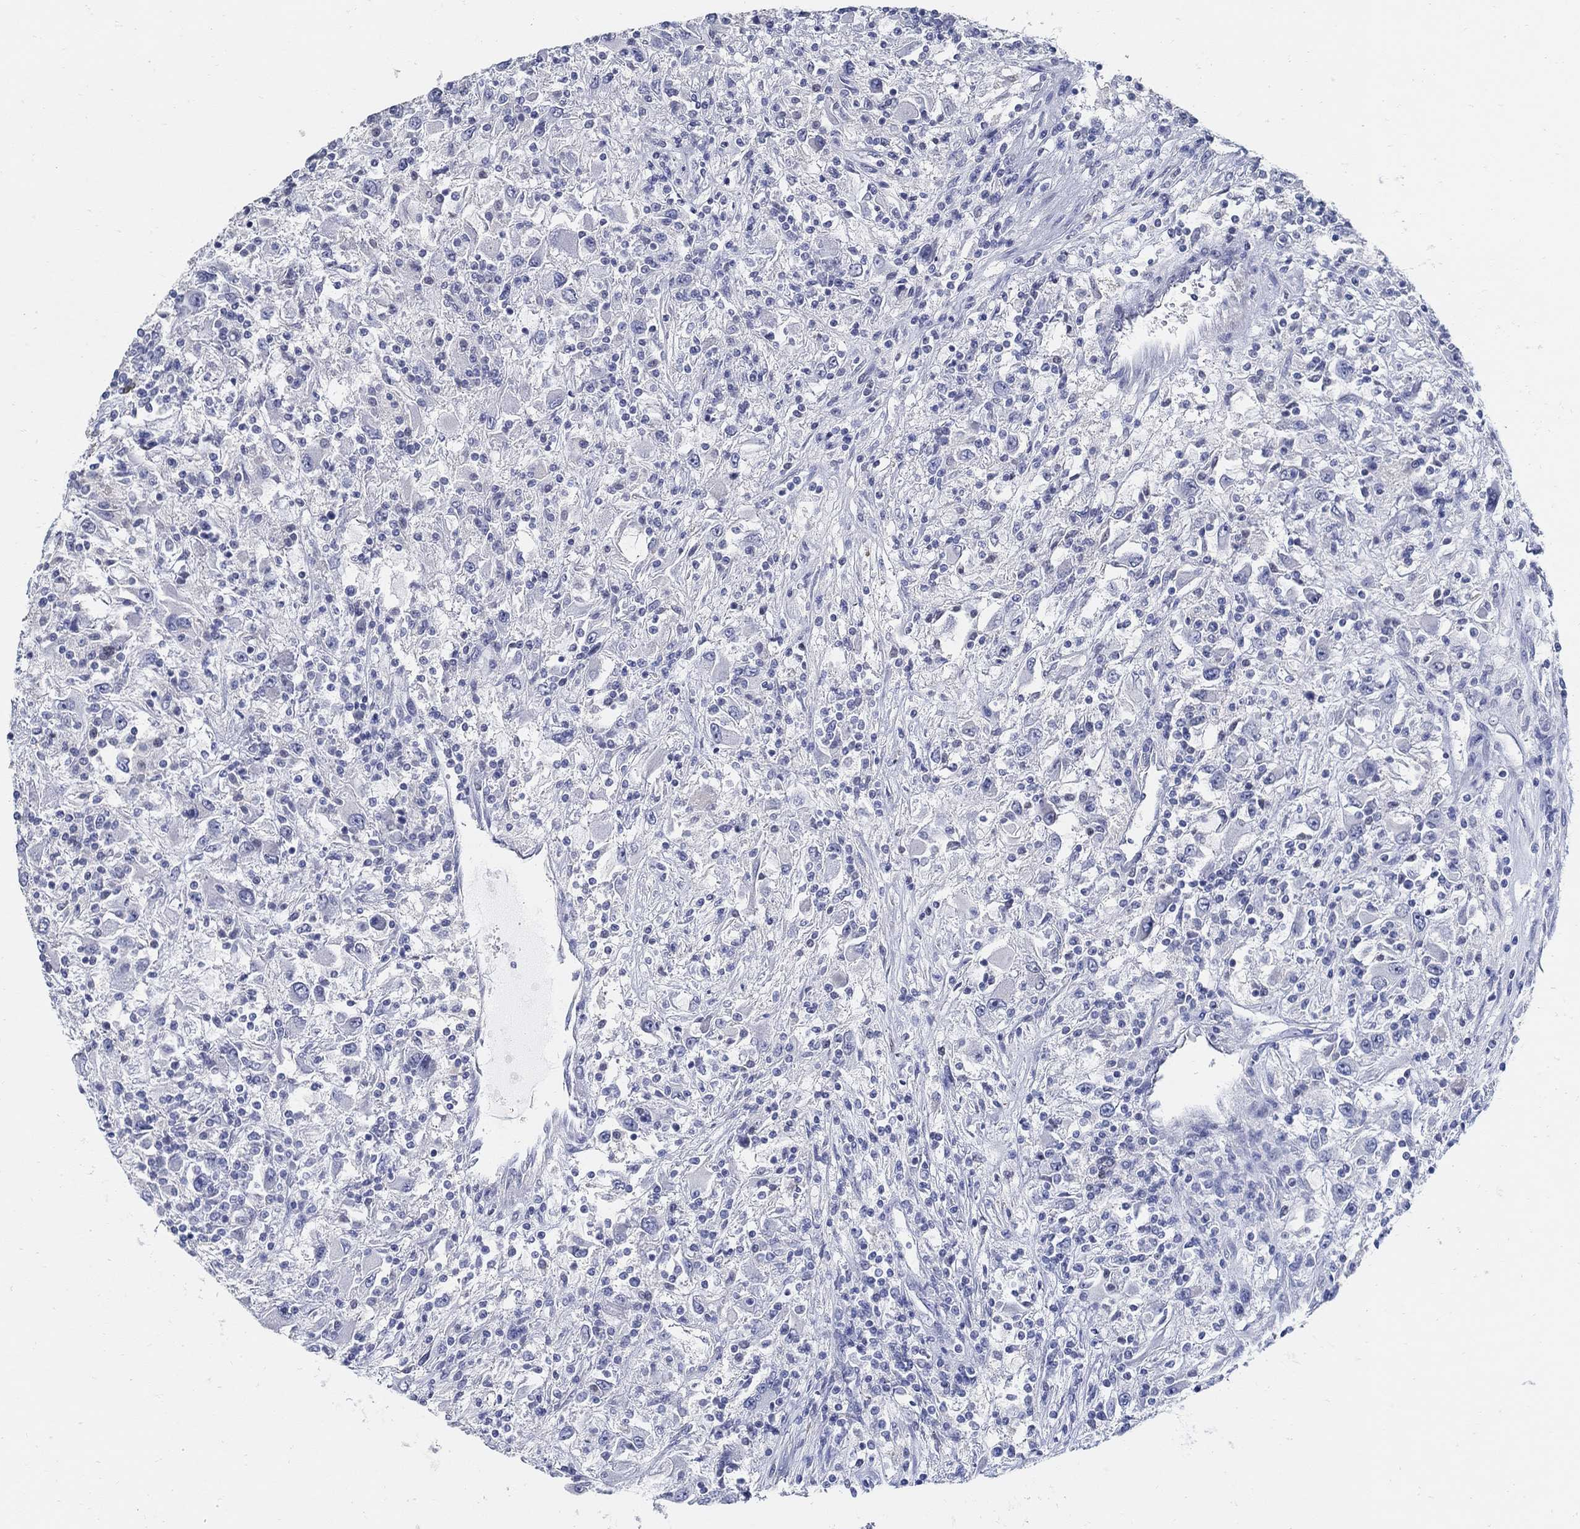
{"staining": {"intensity": "negative", "quantity": "none", "location": "none"}, "tissue": "renal cancer", "cell_type": "Tumor cells", "image_type": "cancer", "snomed": [{"axis": "morphology", "description": "Adenocarcinoma, NOS"}, {"axis": "topography", "description": "Kidney"}], "caption": "Immunohistochemical staining of human renal cancer shows no significant staining in tumor cells.", "gene": "USP29", "patient": {"sex": "female", "age": 67}}